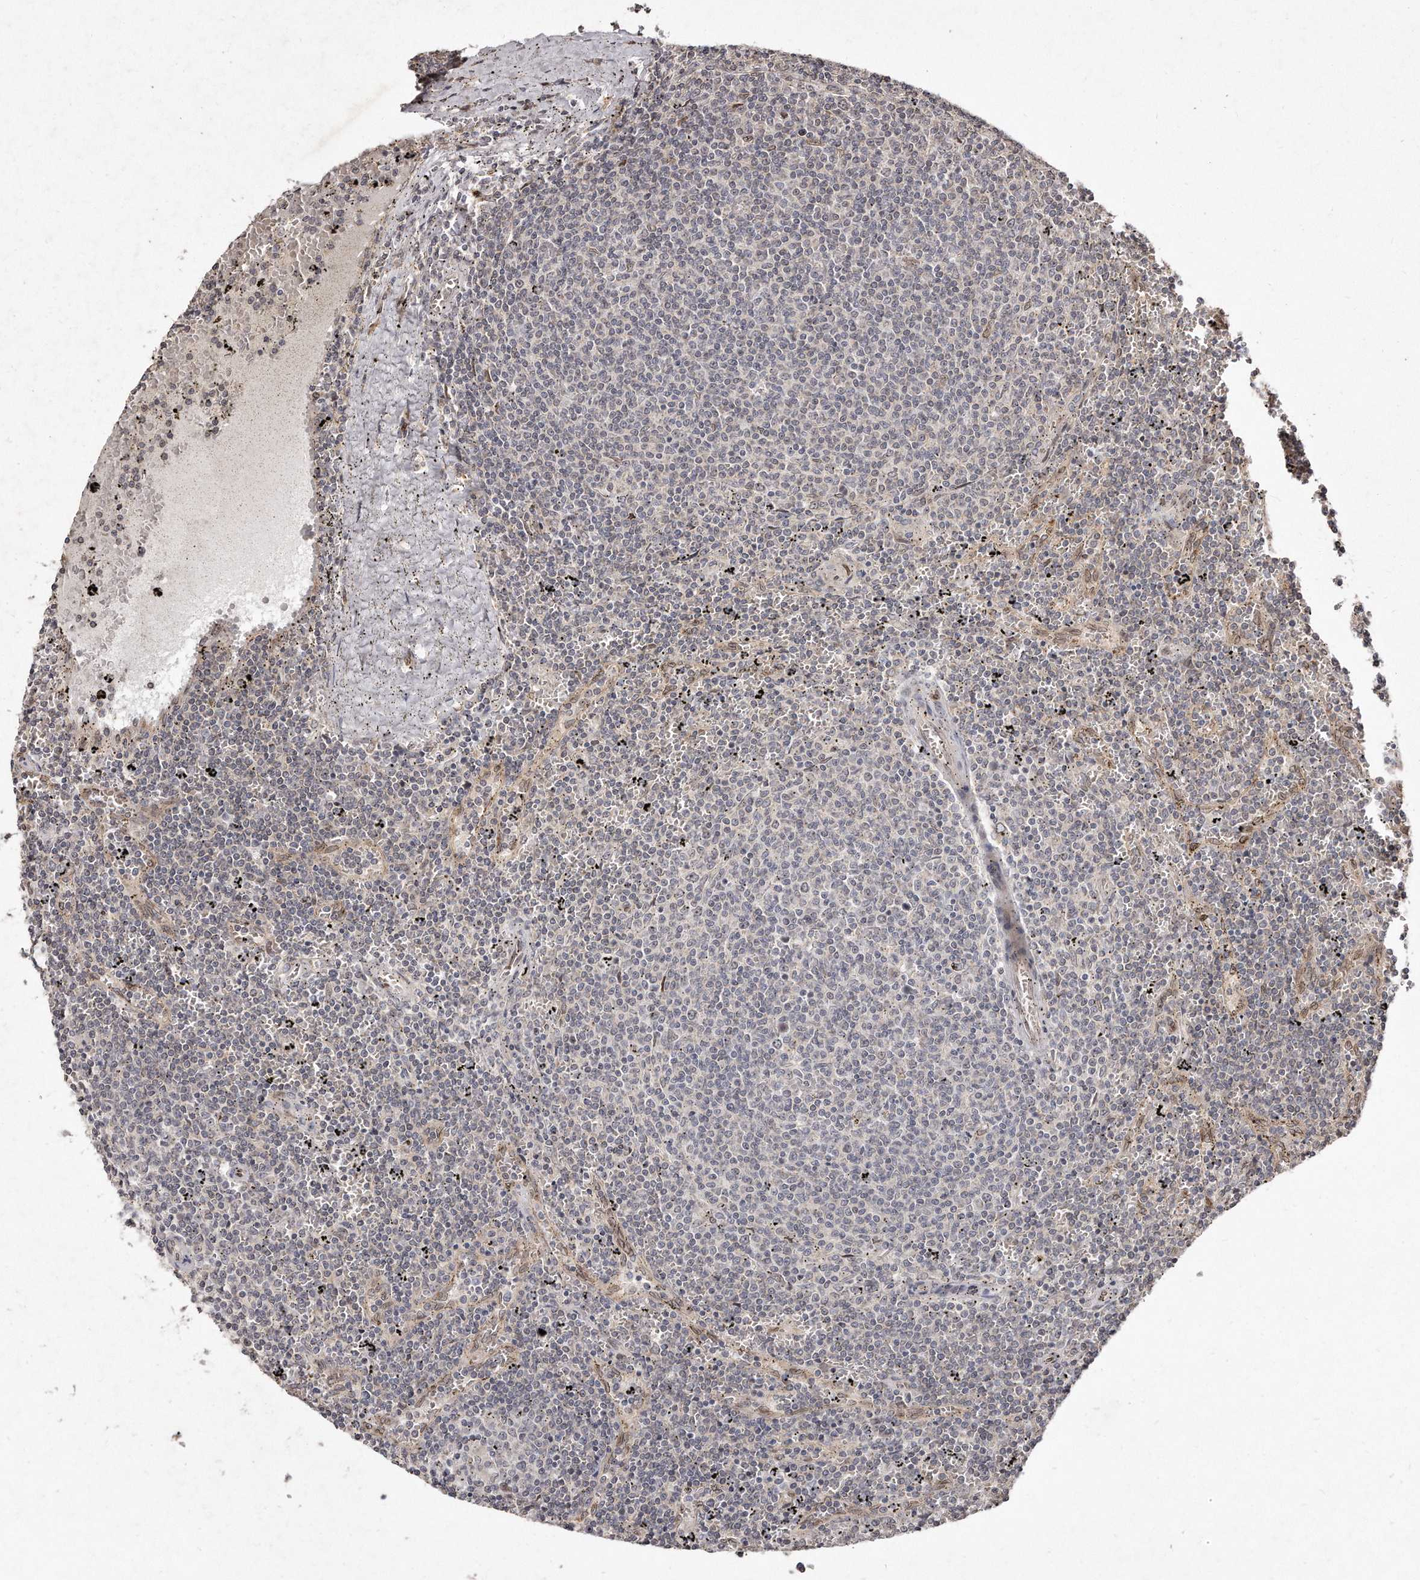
{"staining": {"intensity": "negative", "quantity": "none", "location": "none"}, "tissue": "lymphoma", "cell_type": "Tumor cells", "image_type": "cancer", "snomed": [{"axis": "morphology", "description": "Malignant lymphoma, non-Hodgkin's type, Low grade"}, {"axis": "topography", "description": "Spleen"}], "caption": "An immunohistochemistry (IHC) image of lymphoma is shown. There is no staining in tumor cells of lymphoma.", "gene": "HASPIN", "patient": {"sex": "female", "age": 50}}